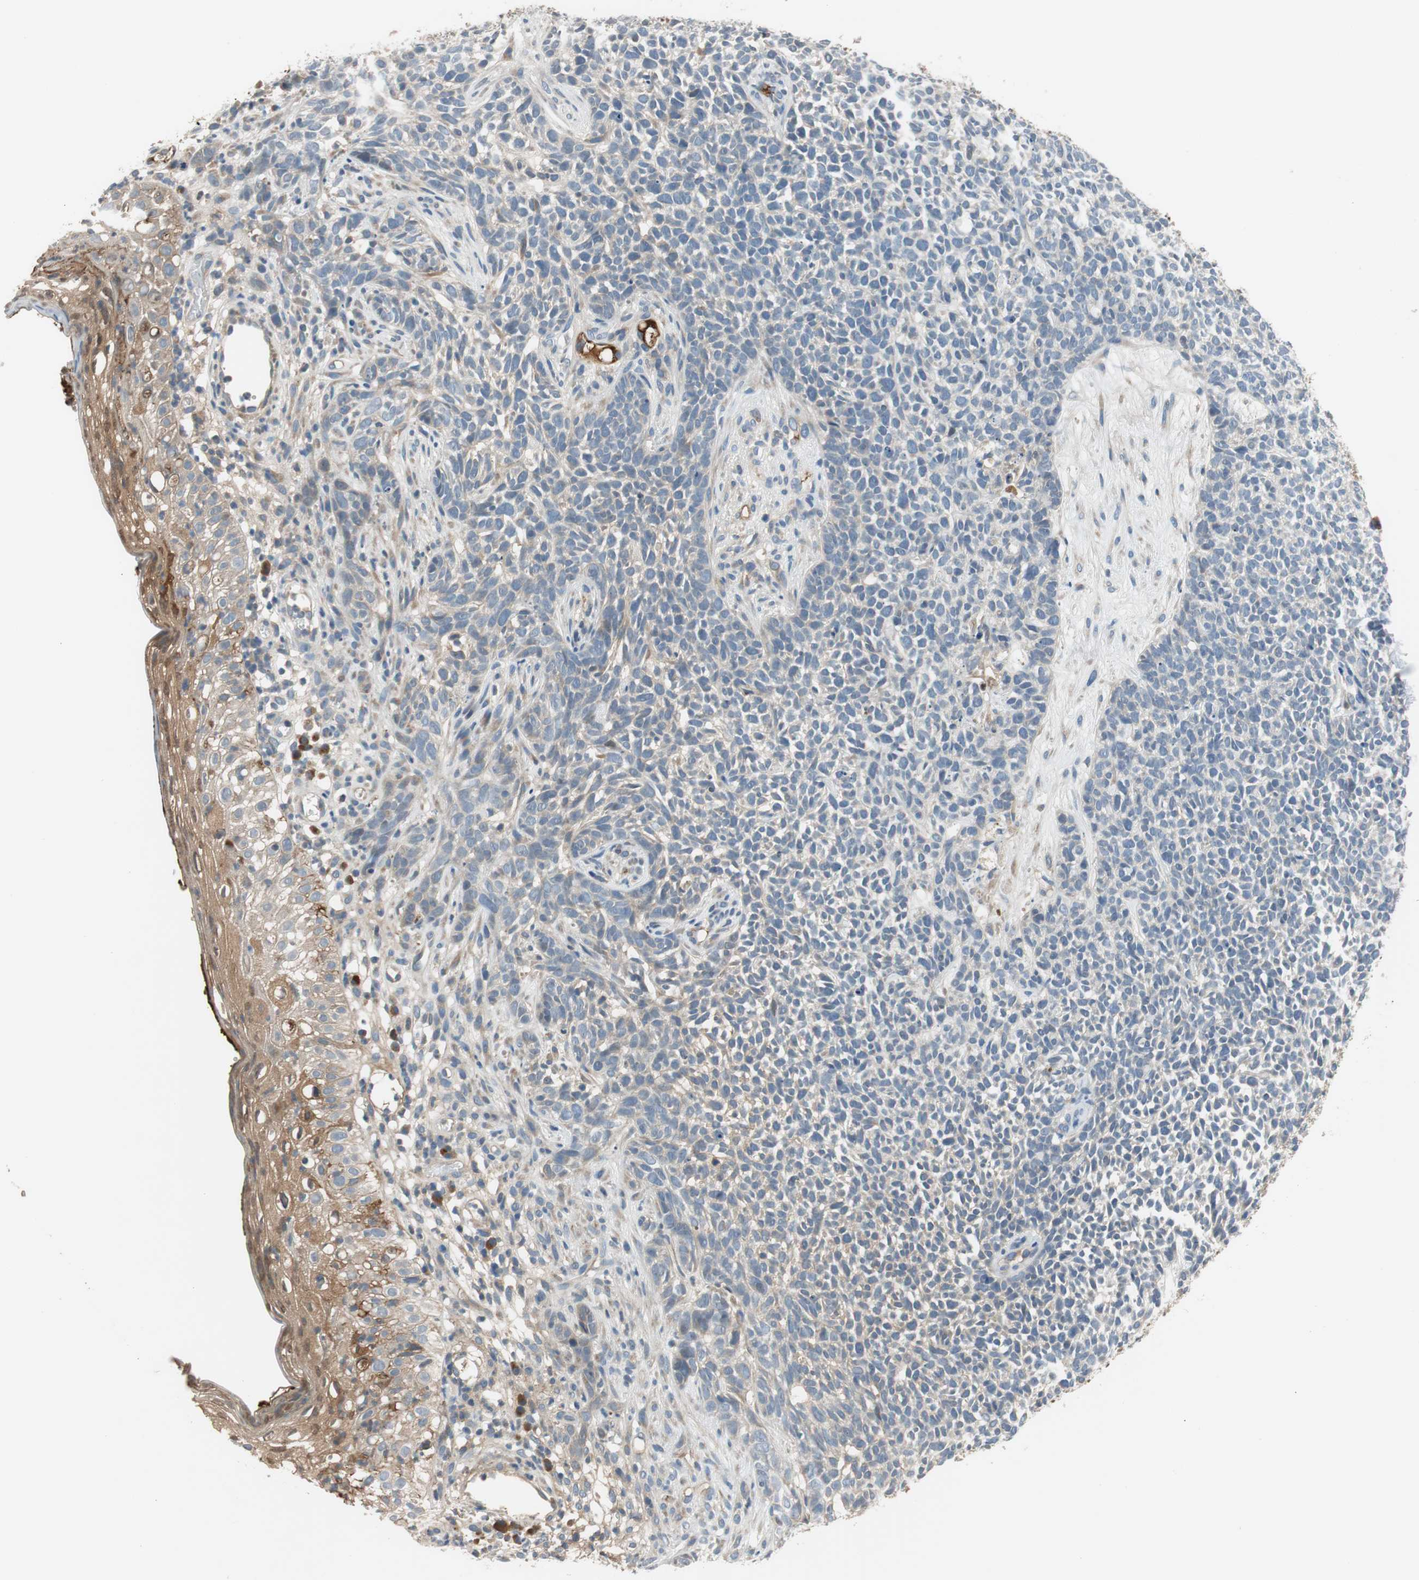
{"staining": {"intensity": "negative", "quantity": "none", "location": "none"}, "tissue": "skin cancer", "cell_type": "Tumor cells", "image_type": "cancer", "snomed": [{"axis": "morphology", "description": "Basal cell carcinoma"}, {"axis": "topography", "description": "Skin"}], "caption": "Immunohistochemistry of human skin cancer displays no staining in tumor cells. (DAB IHC visualized using brightfield microscopy, high magnification).", "gene": "C4A", "patient": {"sex": "female", "age": 84}}